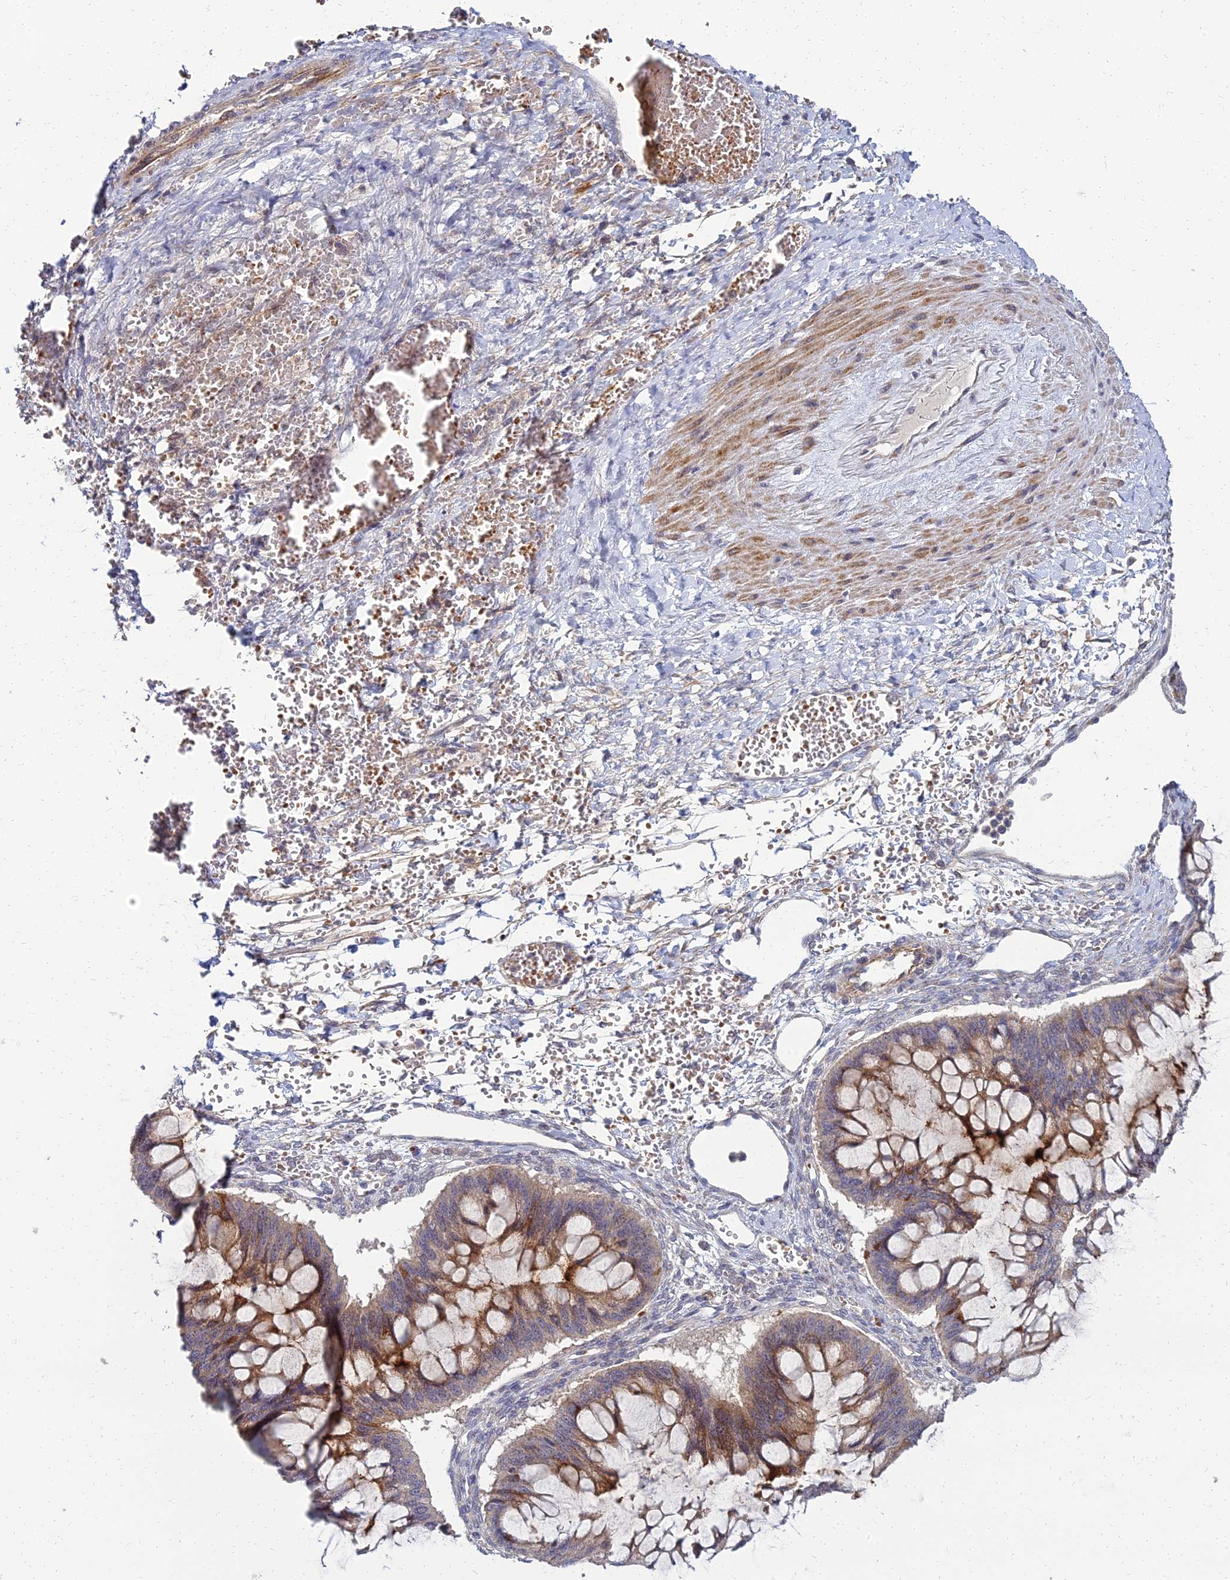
{"staining": {"intensity": "moderate", "quantity": ">75%", "location": "cytoplasmic/membranous"}, "tissue": "ovarian cancer", "cell_type": "Tumor cells", "image_type": "cancer", "snomed": [{"axis": "morphology", "description": "Cystadenocarcinoma, mucinous, NOS"}, {"axis": "topography", "description": "Ovary"}], "caption": "Immunohistochemical staining of ovarian mucinous cystadenocarcinoma exhibits moderate cytoplasmic/membranous protein staining in about >75% of tumor cells.", "gene": "NPY", "patient": {"sex": "female", "age": 73}}